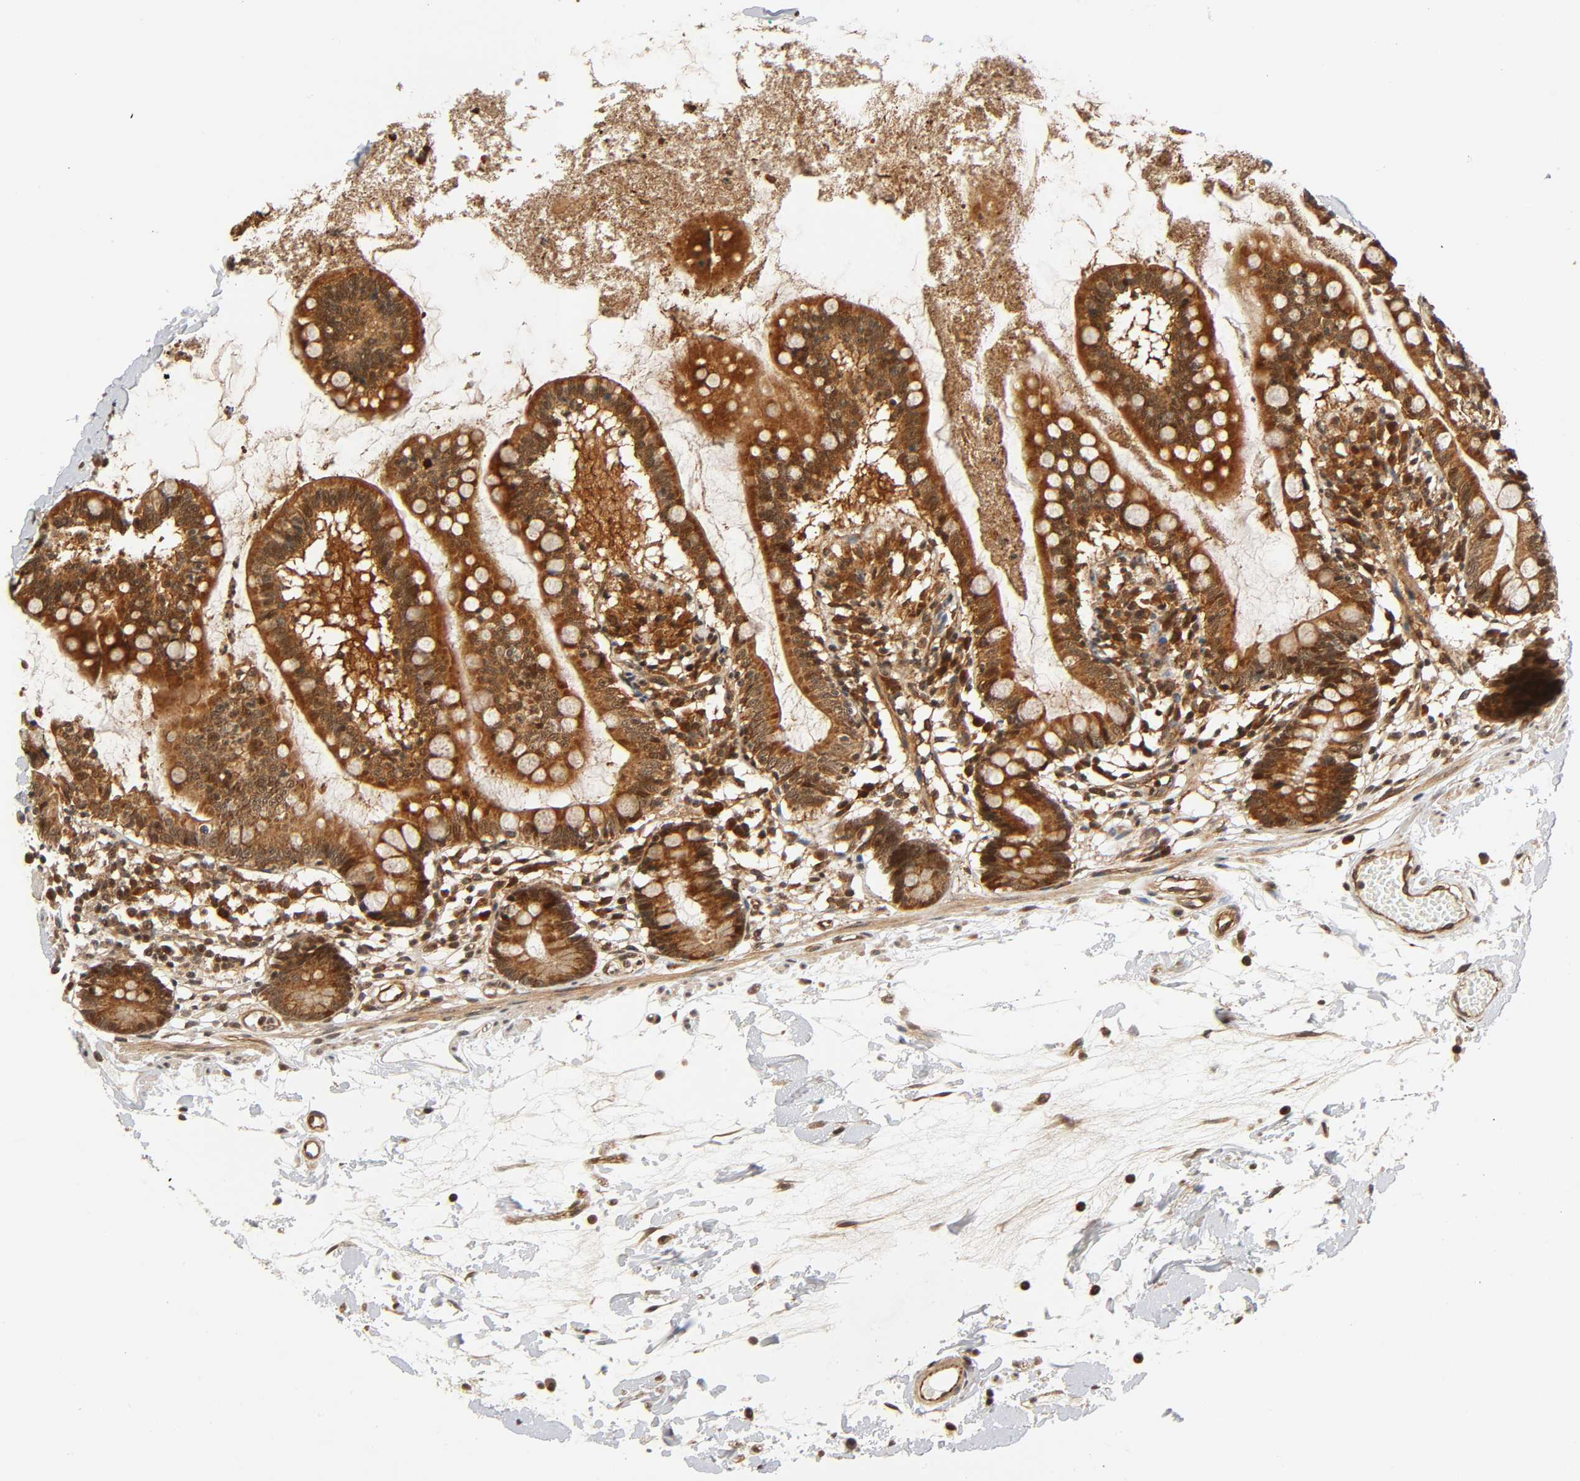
{"staining": {"intensity": "moderate", "quantity": ">75%", "location": "cytoplasmic/membranous,nuclear"}, "tissue": "small intestine", "cell_type": "Glandular cells", "image_type": "normal", "snomed": [{"axis": "morphology", "description": "Normal tissue, NOS"}, {"axis": "topography", "description": "Small intestine"}], "caption": "Glandular cells show moderate cytoplasmic/membranous,nuclear staining in approximately >75% of cells in benign small intestine. The protein is shown in brown color, while the nuclei are stained blue.", "gene": "IQCJ", "patient": {"sex": "female", "age": 61}}